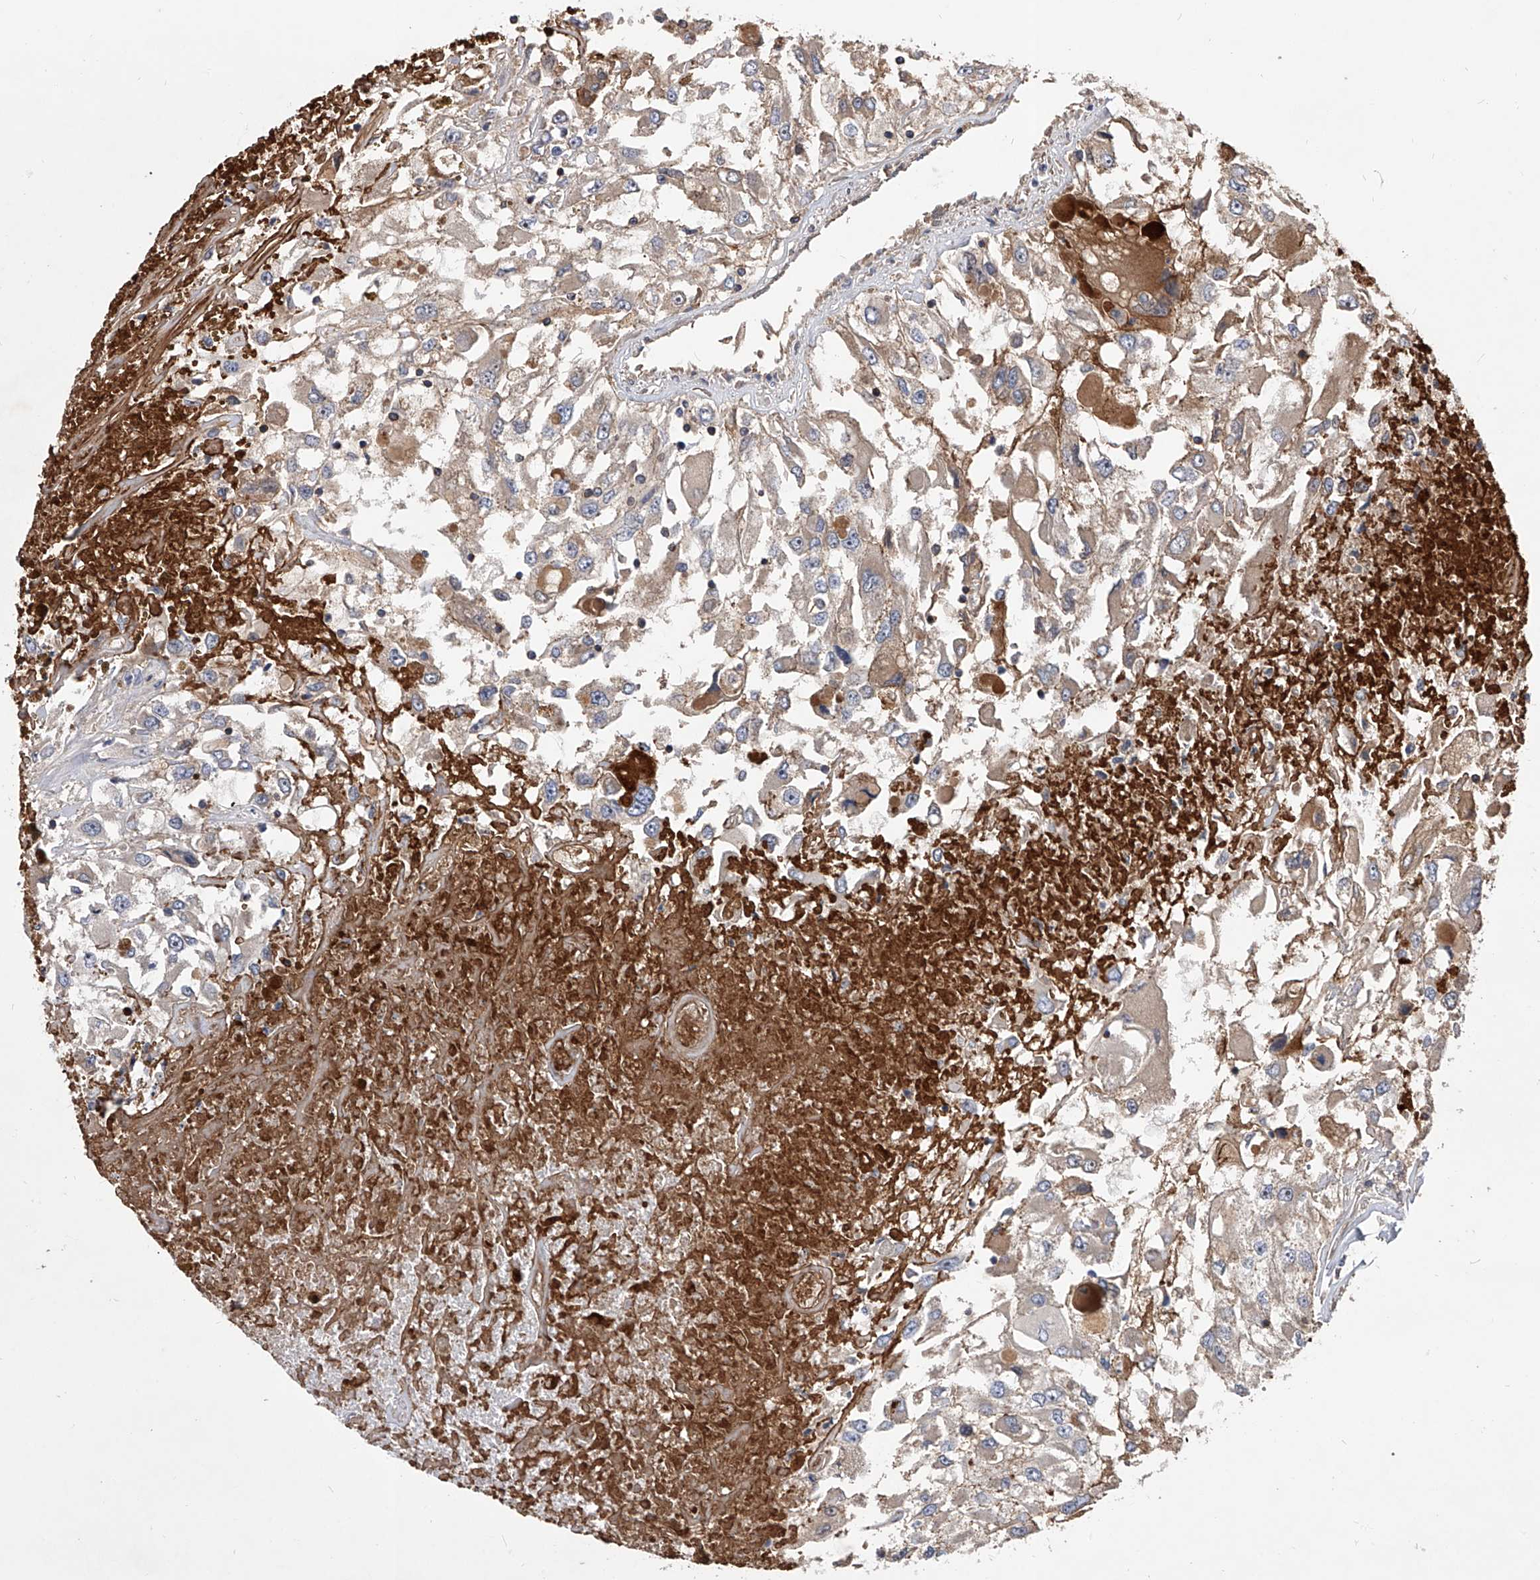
{"staining": {"intensity": "moderate", "quantity": "<25%", "location": "cytoplasmic/membranous"}, "tissue": "renal cancer", "cell_type": "Tumor cells", "image_type": "cancer", "snomed": [{"axis": "morphology", "description": "Adenocarcinoma, NOS"}, {"axis": "topography", "description": "Kidney"}], "caption": "Immunohistochemical staining of renal cancer displays low levels of moderate cytoplasmic/membranous staining in about <25% of tumor cells.", "gene": "CUL7", "patient": {"sex": "female", "age": 52}}